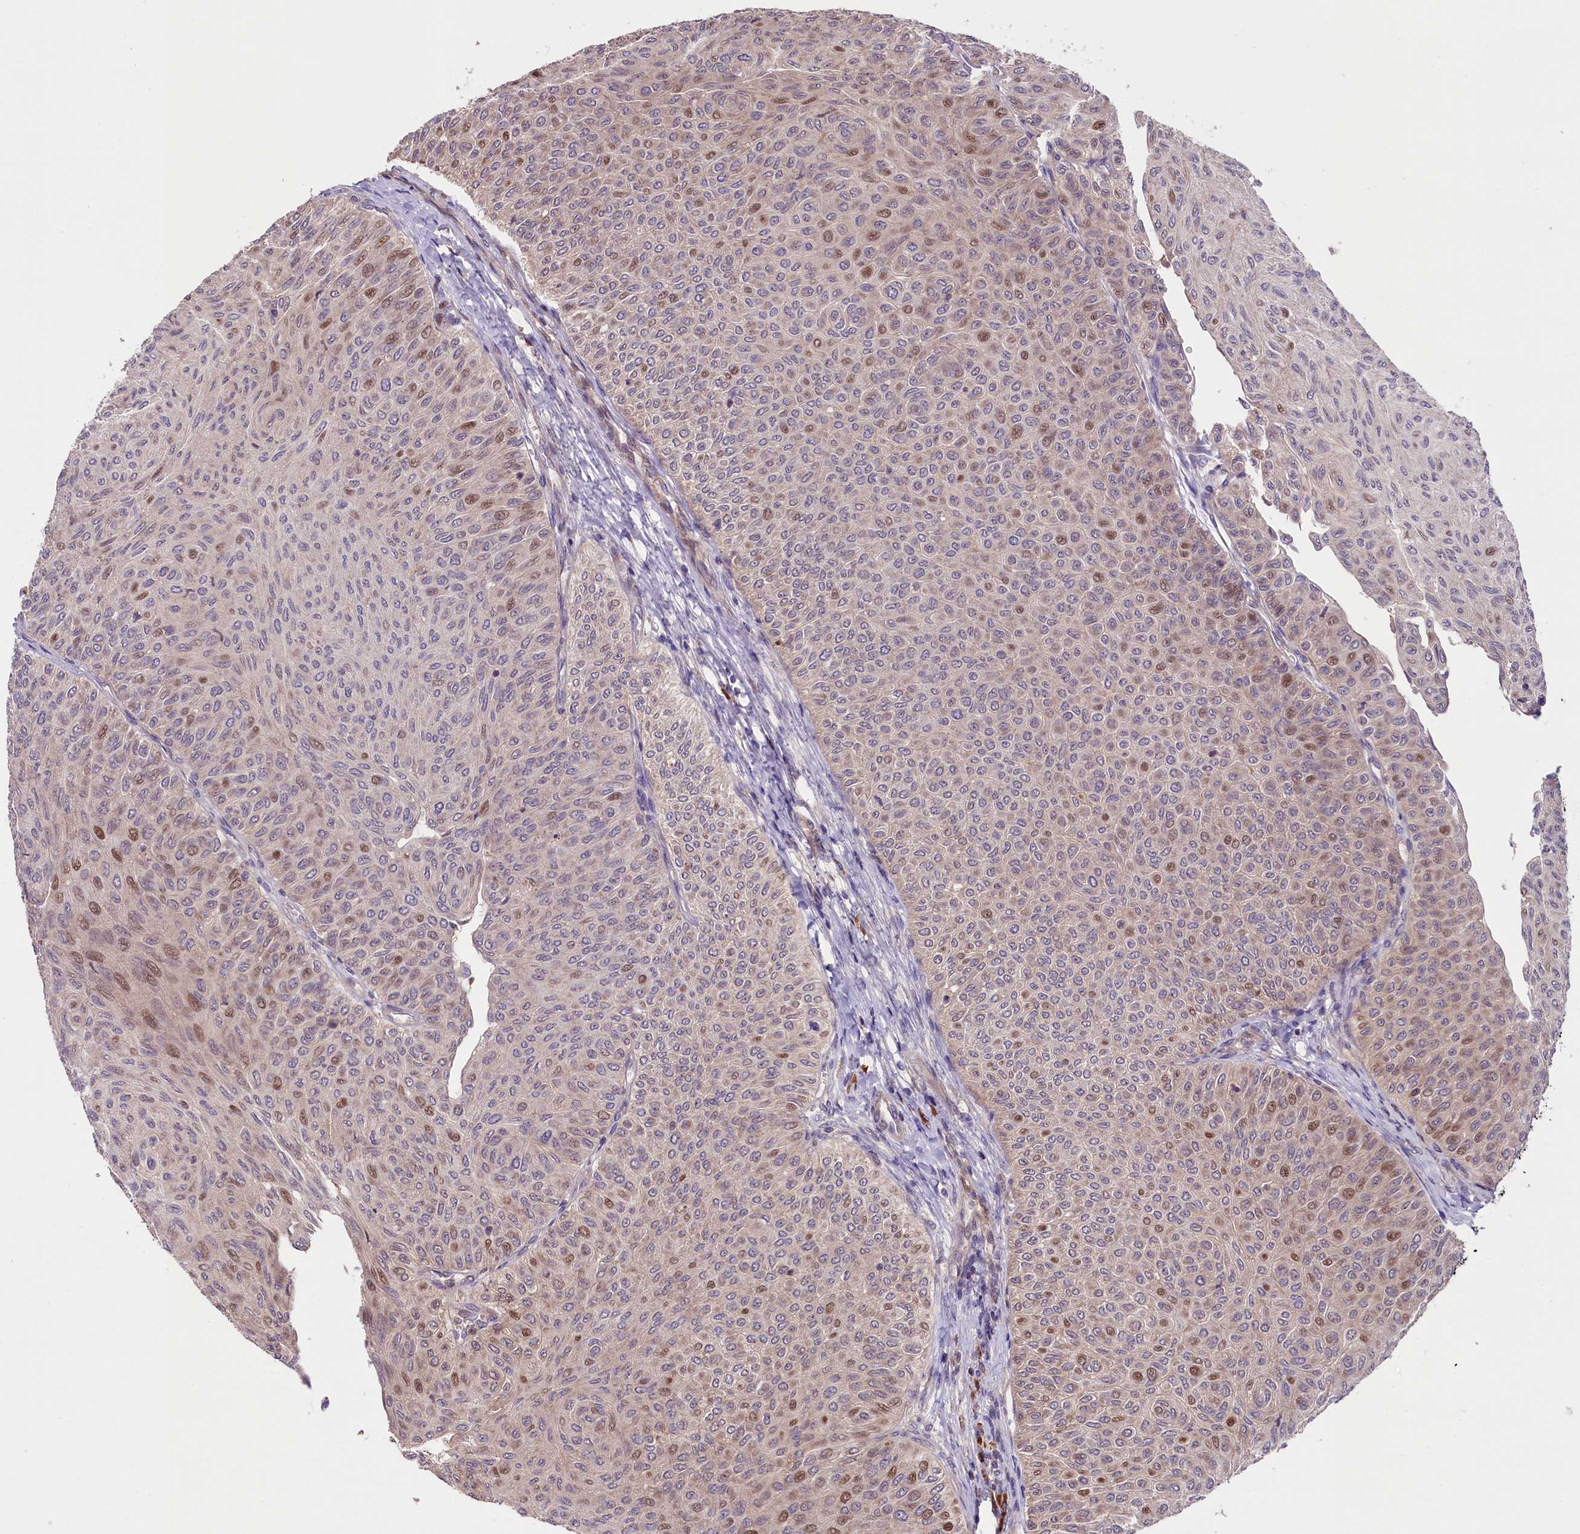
{"staining": {"intensity": "moderate", "quantity": "<25%", "location": "cytoplasmic/membranous,nuclear"}, "tissue": "urothelial cancer", "cell_type": "Tumor cells", "image_type": "cancer", "snomed": [{"axis": "morphology", "description": "Urothelial carcinoma, Low grade"}, {"axis": "topography", "description": "Urinary bladder"}], "caption": "Immunohistochemistry staining of urothelial cancer, which displays low levels of moderate cytoplasmic/membranous and nuclear expression in approximately <25% of tumor cells indicating moderate cytoplasmic/membranous and nuclear protein expression. The staining was performed using DAB (3,3'-diaminobenzidine) (brown) for protein detection and nuclei were counterstained in hematoxylin (blue).", "gene": "RIC8A", "patient": {"sex": "male", "age": 78}}